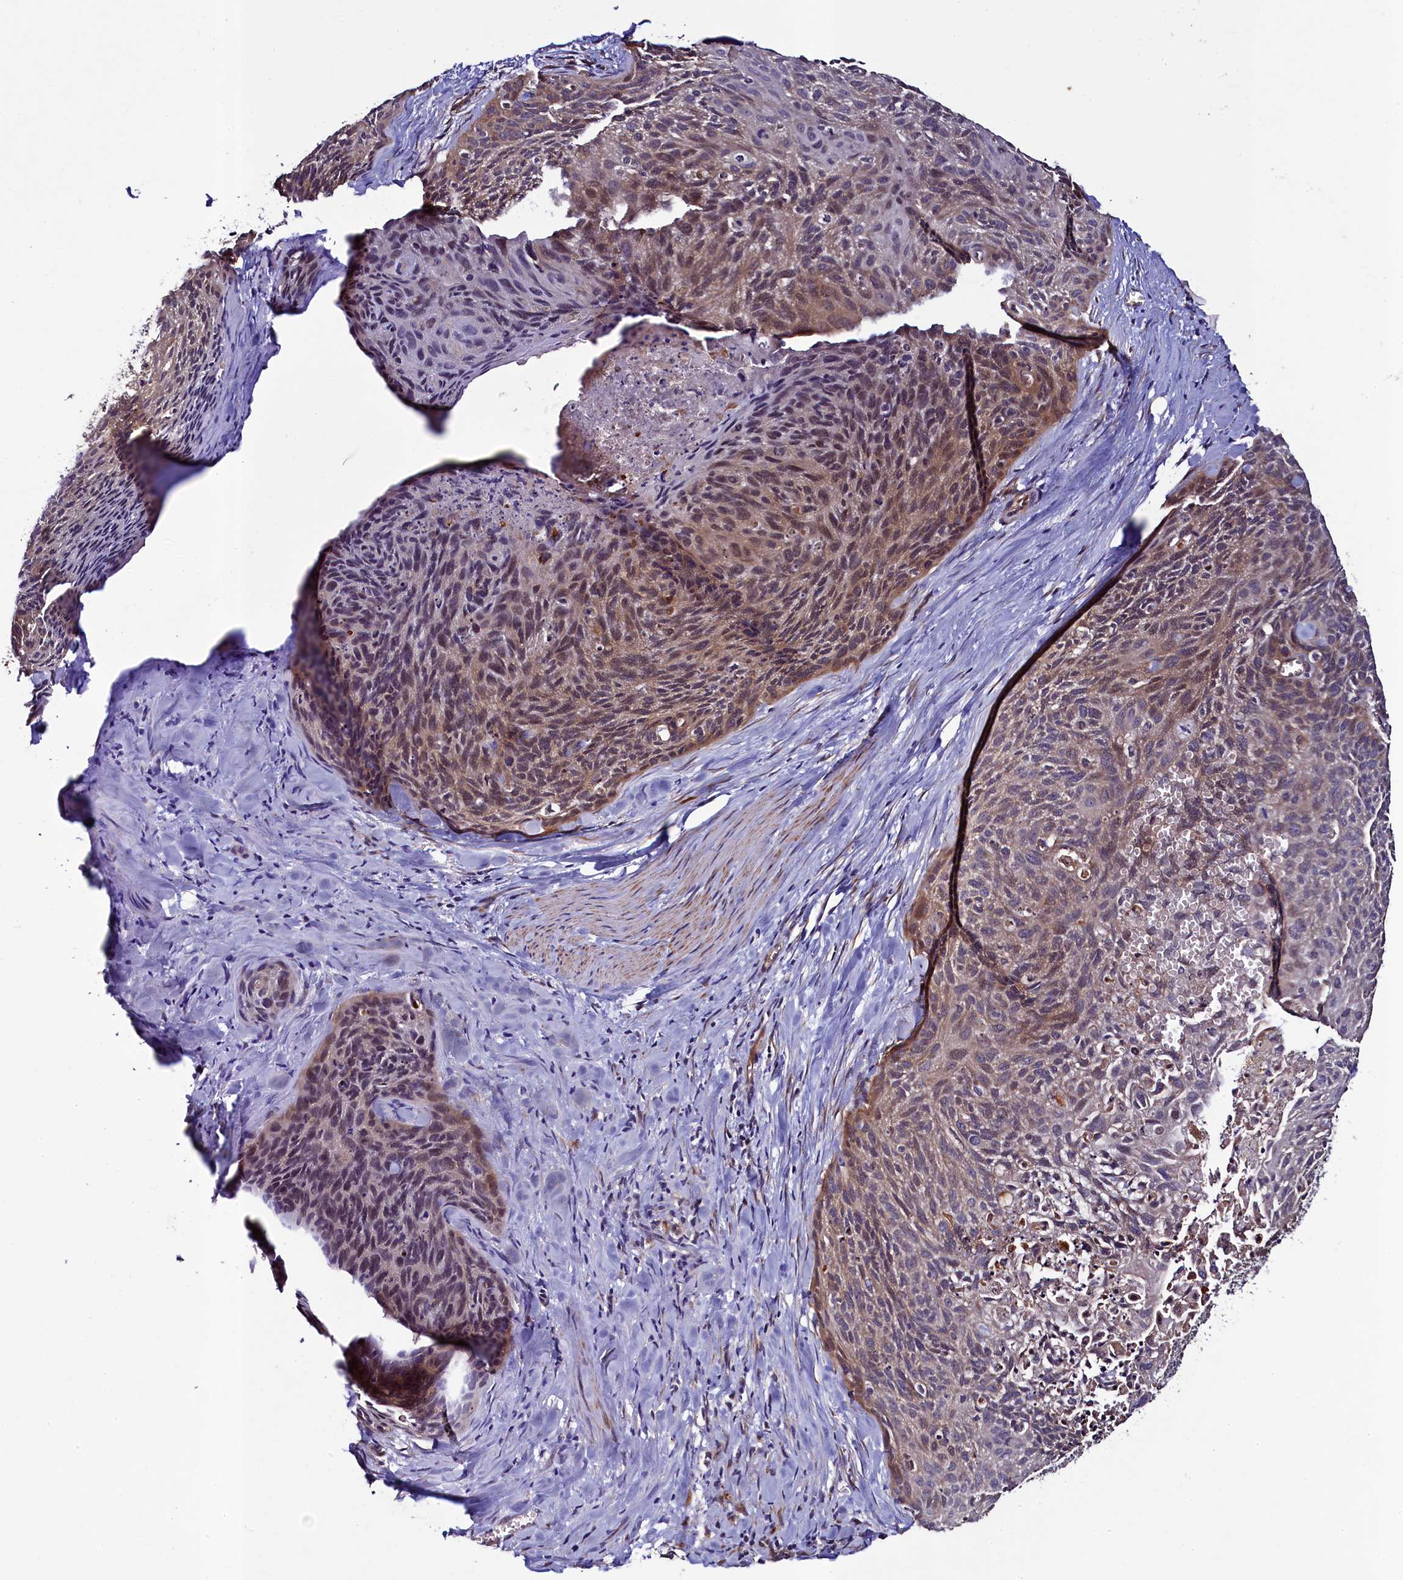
{"staining": {"intensity": "weak", "quantity": "25%-75%", "location": "cytoplasmic/membranous"}, "tissue": "cervical cancer", "cell_type": "Tumor cells", "image_type": "cancer", "snomed": [{"axis": "morphology", "description": "Squamous cell carcinoma, NOS"}, {"axis": "topography", "description": "Cervix"}], "caption": "Cervical squamous cell carcinoma tissue exhibits weak cytoplasmic/membranous positivity in approximately 25%-75% of tumor cells", "gene": "CCDC102A", "patient": {"sex": "female", "age": 55}}